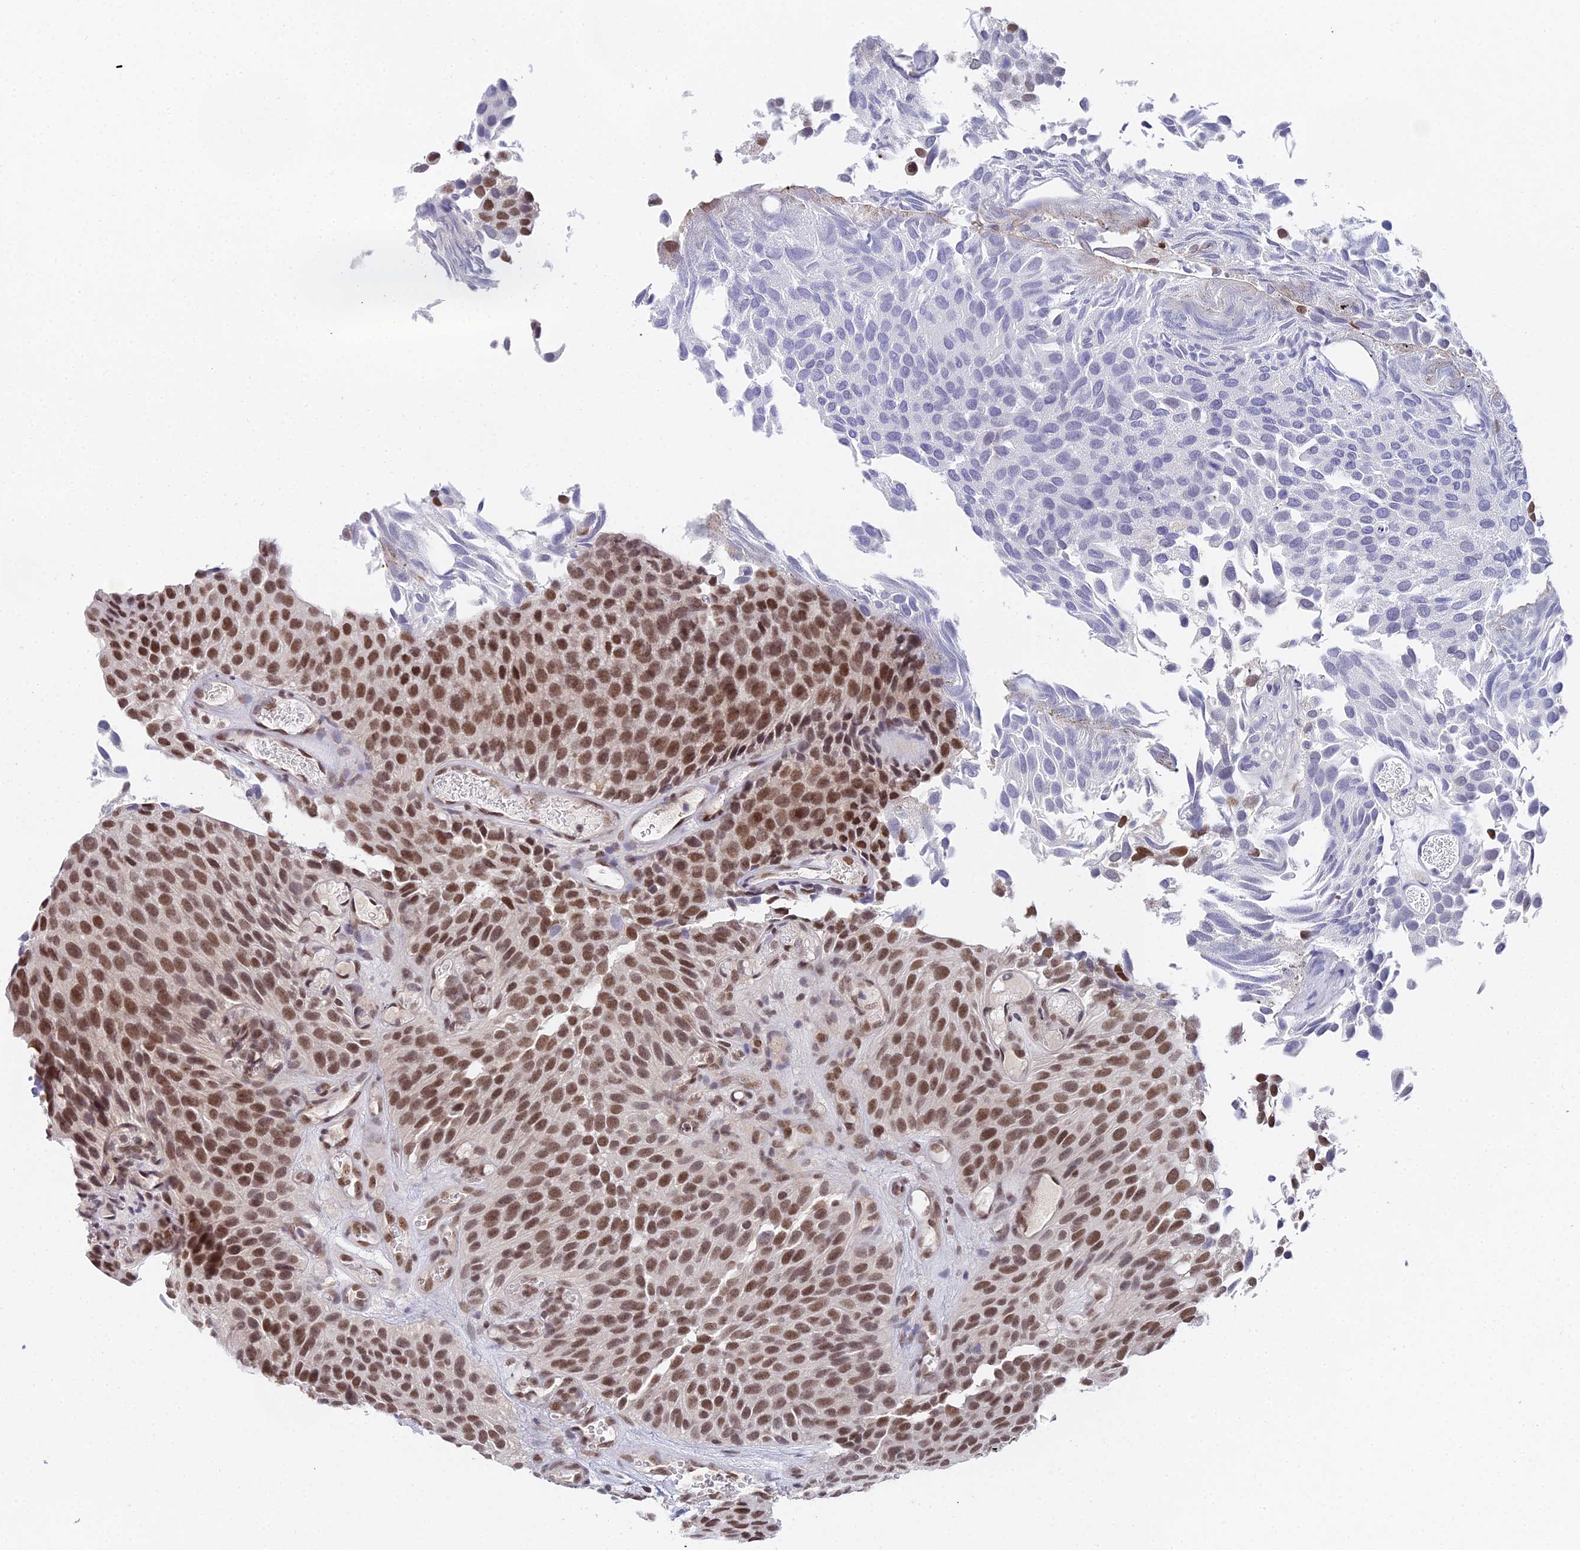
{"staining": {"intensity": "strong", "quantity": ">75%", "location": "nuclear"}, "tissue": "urothelial cancer", "cell_type": "Tumor cells", "image_type": "cancer", "snomed": [{"axis": "morphology", "description": "Urothelial carcinoma, Low grade"}, {"axis": "topography", "description": "Urinary bladder"}], "caption": "Immunohistochemistry (IHC) image of human low-grade urothelial carcinoma stained for a protein (brown), which demonstrates high levels of strong nuclear positivity in about >75% of tumor cells.", "gene": "EXOSC3", "patient": {"sex": "male", "age": 89}}